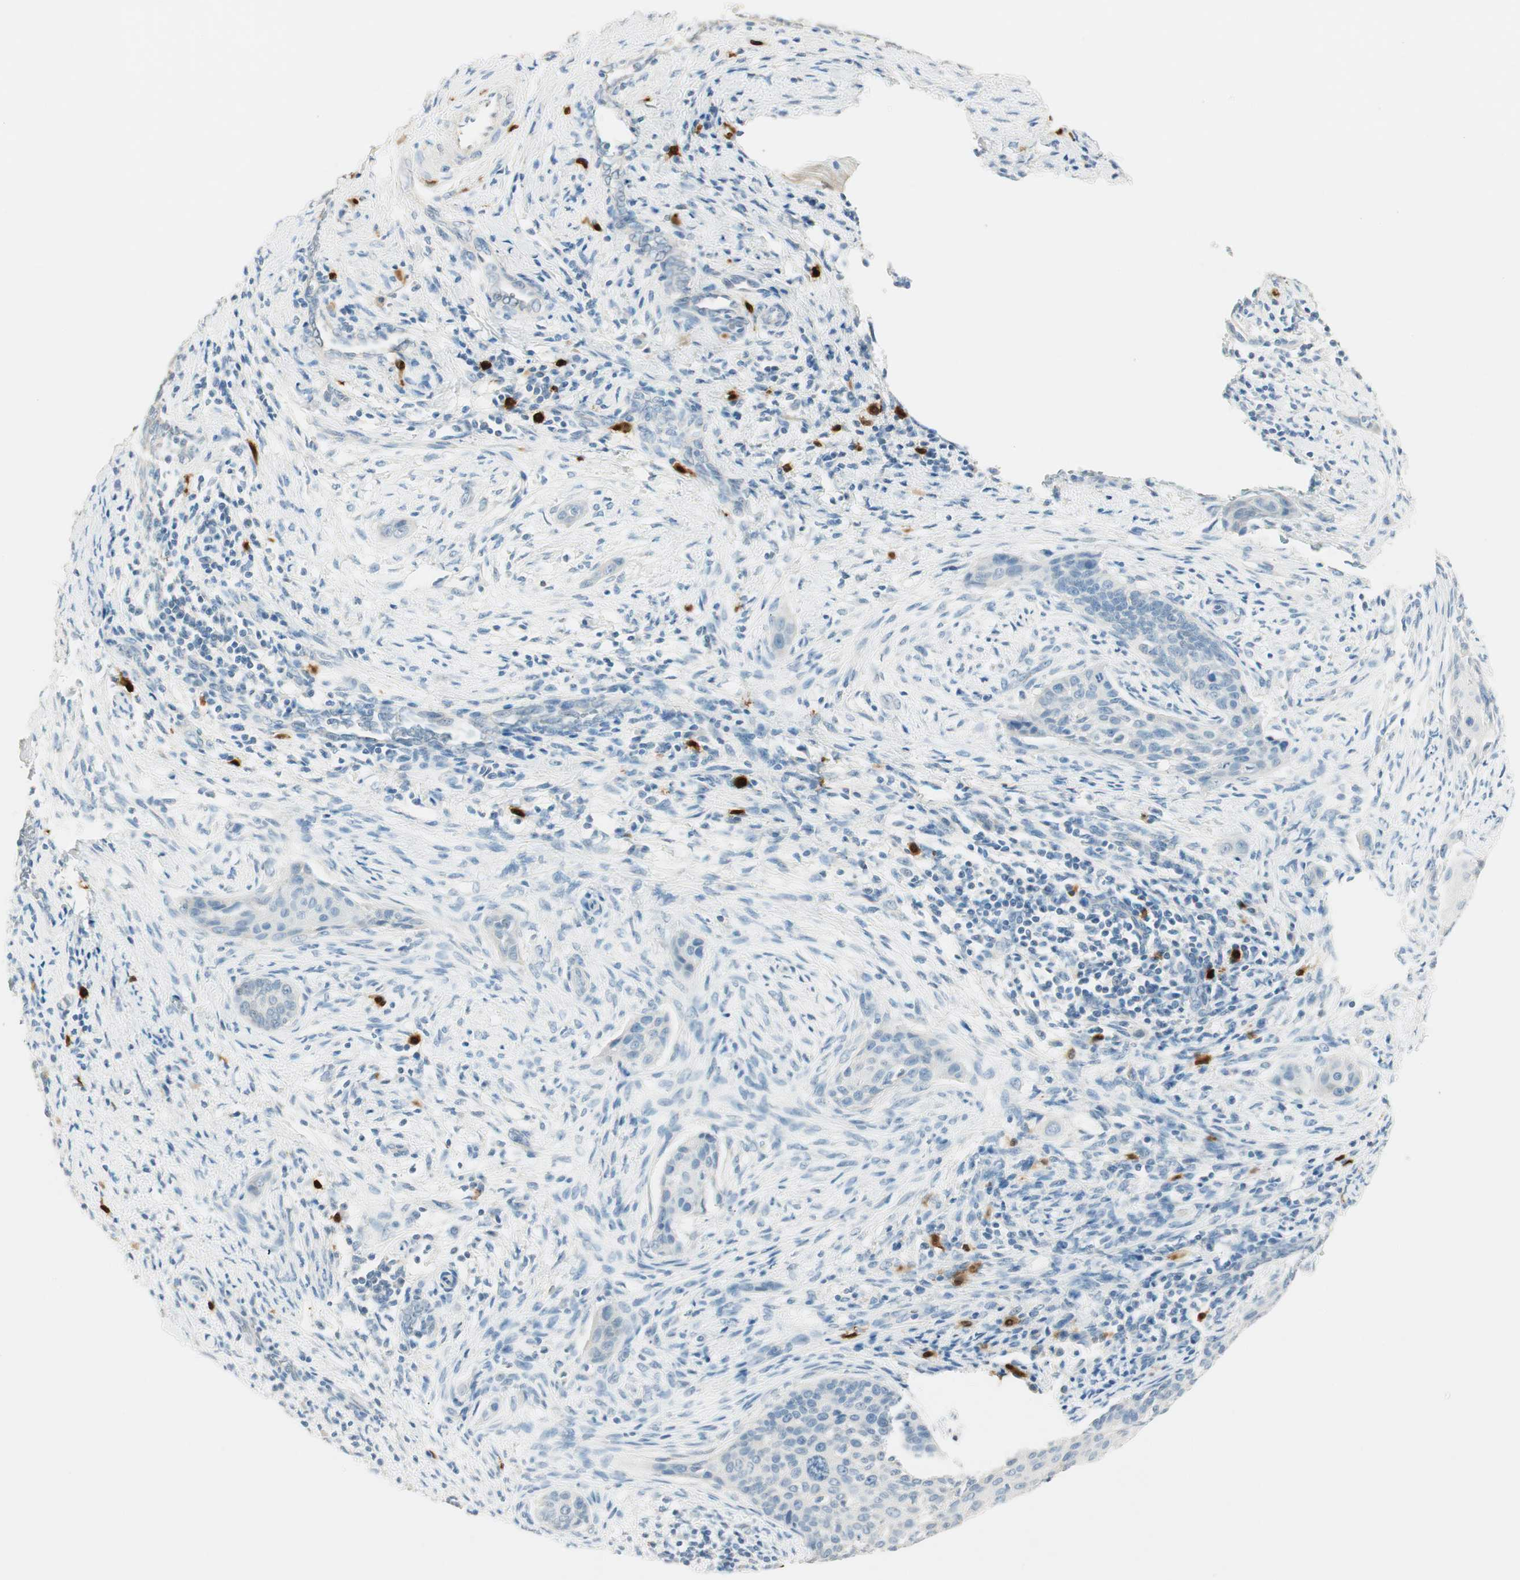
{"staining": {"intensity": "negative", "quantity": "none", "location": "none"}, "tissue": "cervical cancer", "cell_type": "Tumor cells", "image_type": "cancer", "snomed": [{"axis": "morphology", "description": "Squamous cell carcinoma, NOS"}, {"axis": "topography", "description": "Cervix"}], "caption": "Immunohistochemistry of human cervical cancer (squamous cell carcinoma) reveals no expression in tumor cells.", "gene": "HPGD", "patient": {"sex": "female", "age": 33}}